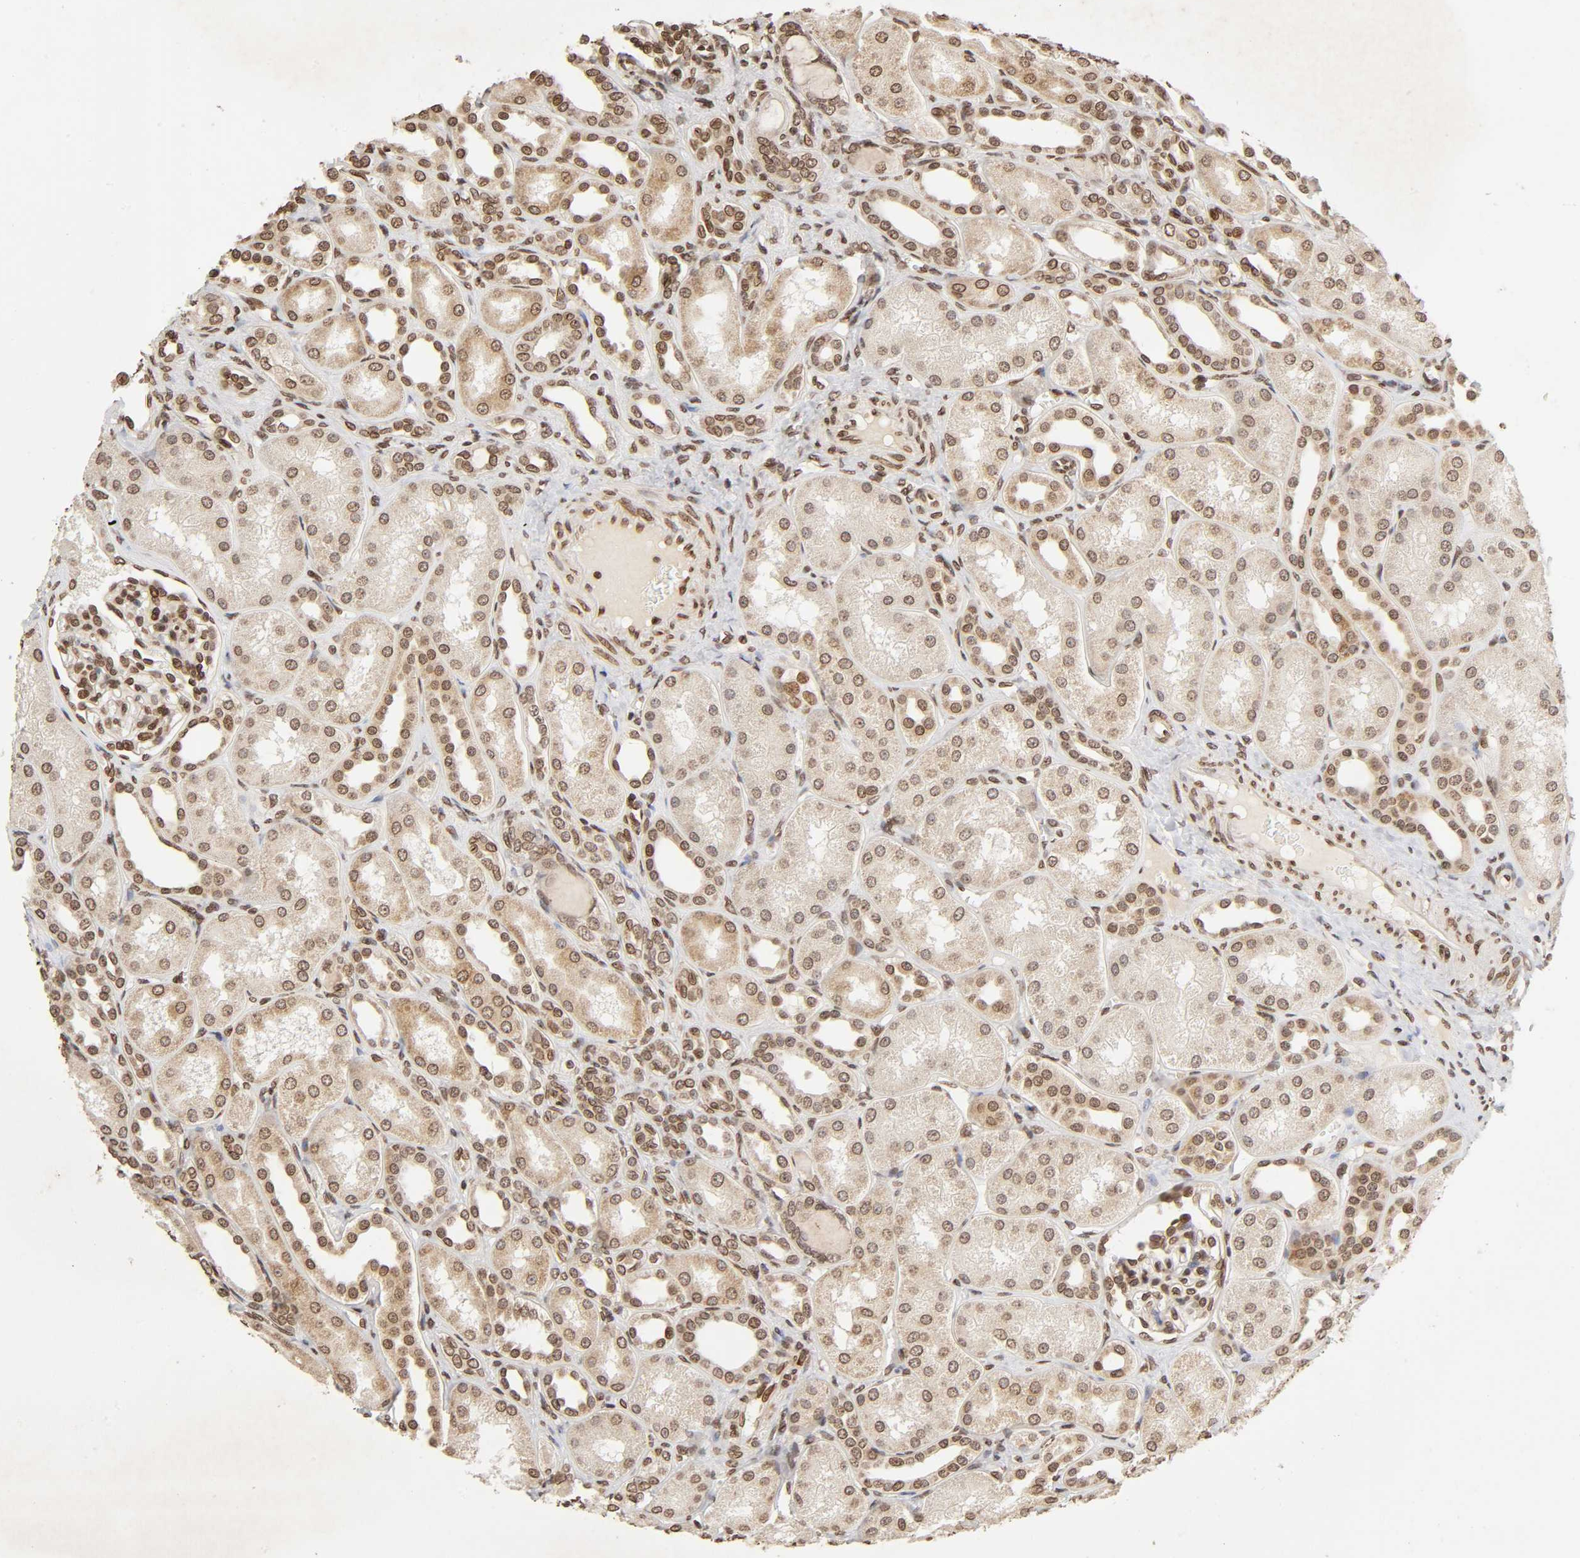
{"staining": {"intensity": "moderate", "quantity": ">75%", "location": "cytoplasmic/membranous,nuclear"}, "tissue": "kidney", "cell_type": "Cells in glomeruli", "image_type": "normal", "snomed": [{"axis": "morphology", "description": "Normal tissue, NOS"}, {"axis": "topography", "description": "Kidney"}], "caption": "The micrograph demonstrates staining of normal kidney, revealing moderate cytoplasmic/membranous,nuclear protein expression (brown color) within cells in glomeruli.", "gene": "MLLT6", "patient": {"sex": "male", "age": 7}}